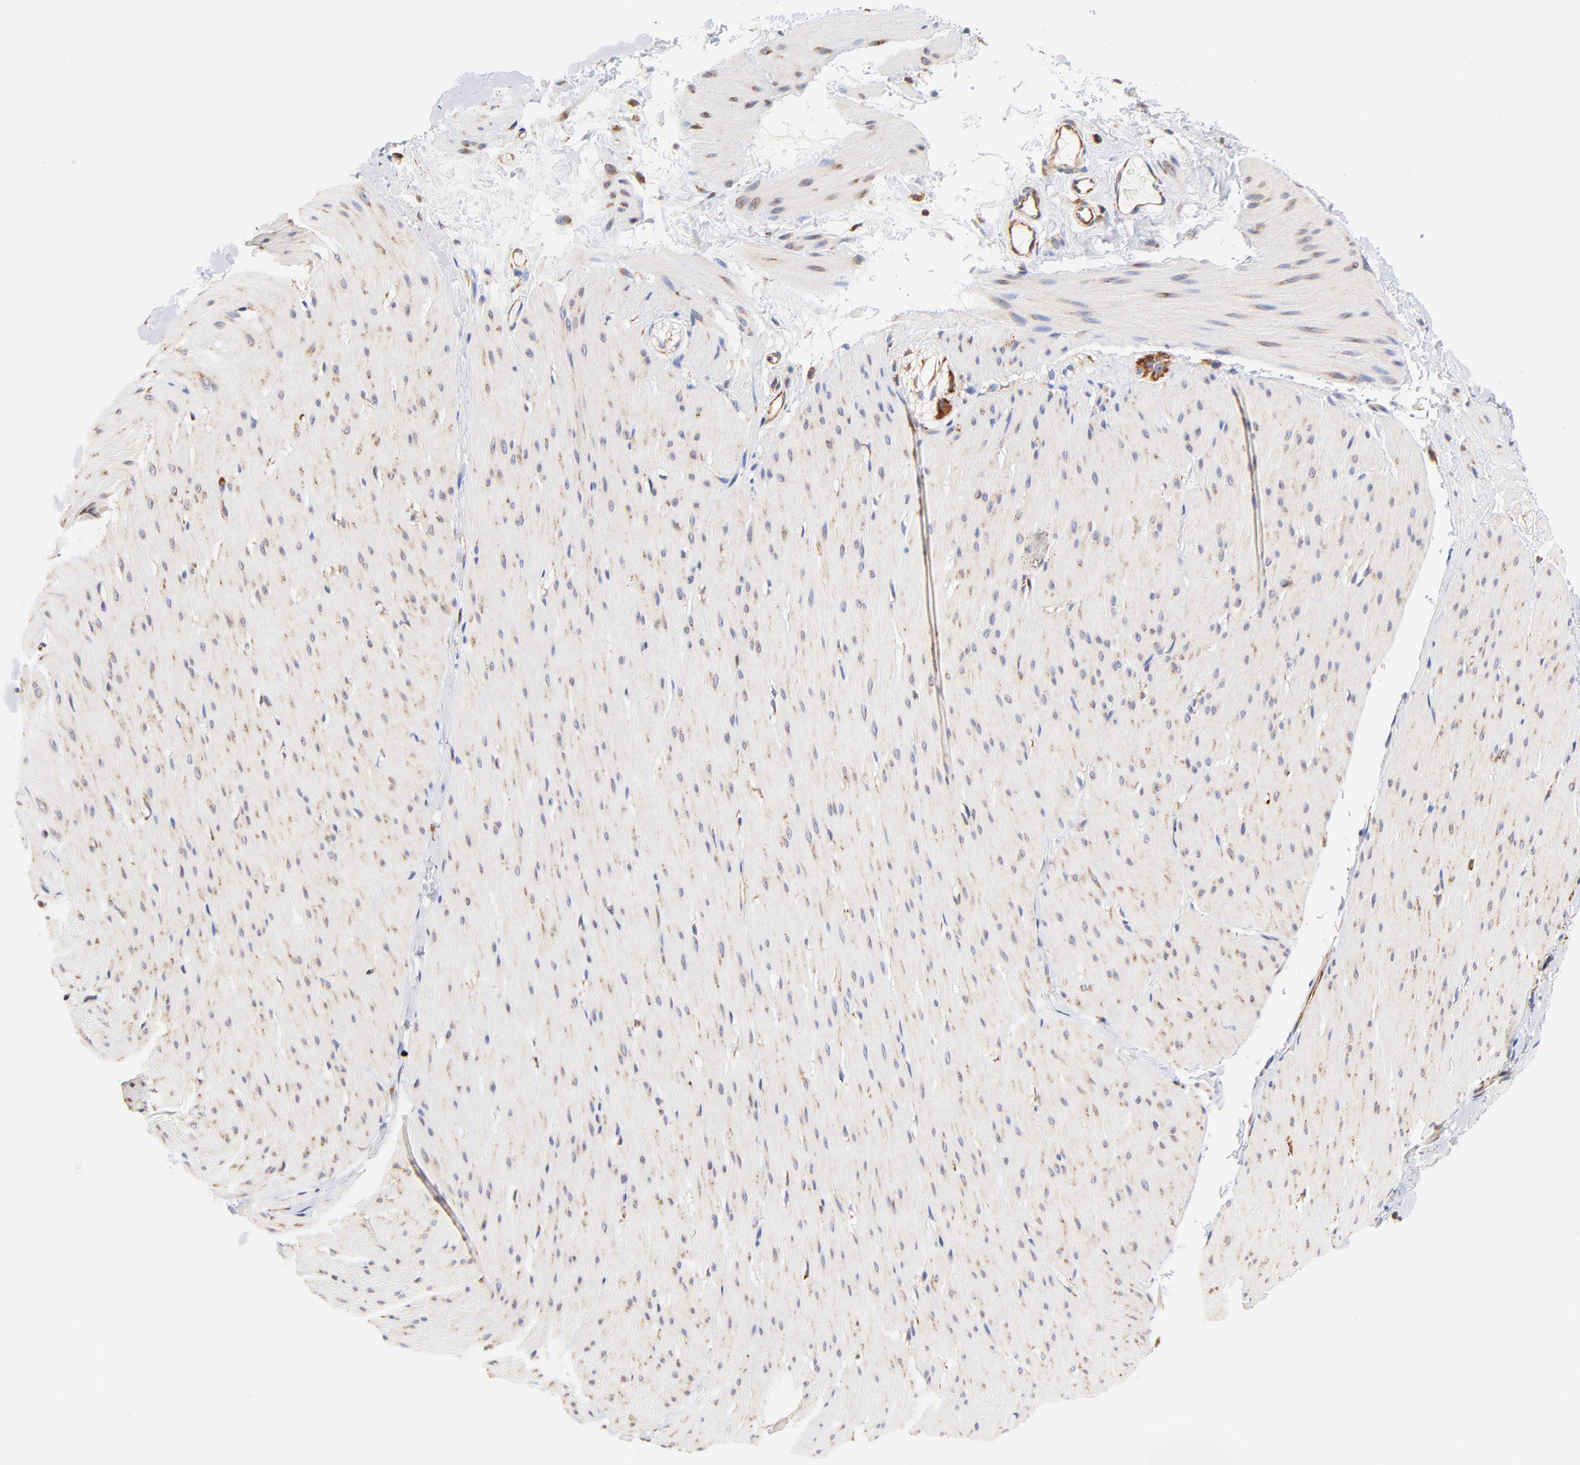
{"staining": {"intensity": "weak", "quantity": "<25%", "location": "cytoplasmic/membranous"}, "tissue": "smooth muscle", "cell_type": "Smooth muscle cells", "image_type": "normal", "snomed": [{"axis": "morphology", "description": "Normal tissue, NOS"}, {"axis": "topography", "description": "Smooth muscle"}, {"axis": "topography", "description": "Colon"}], "caption": "Protein analysis of normal smooth muscle reveals no significant positivity in smooth muscle cells.", "gene": "RPL27", "patient": {"sex": "male", "age": 67}}